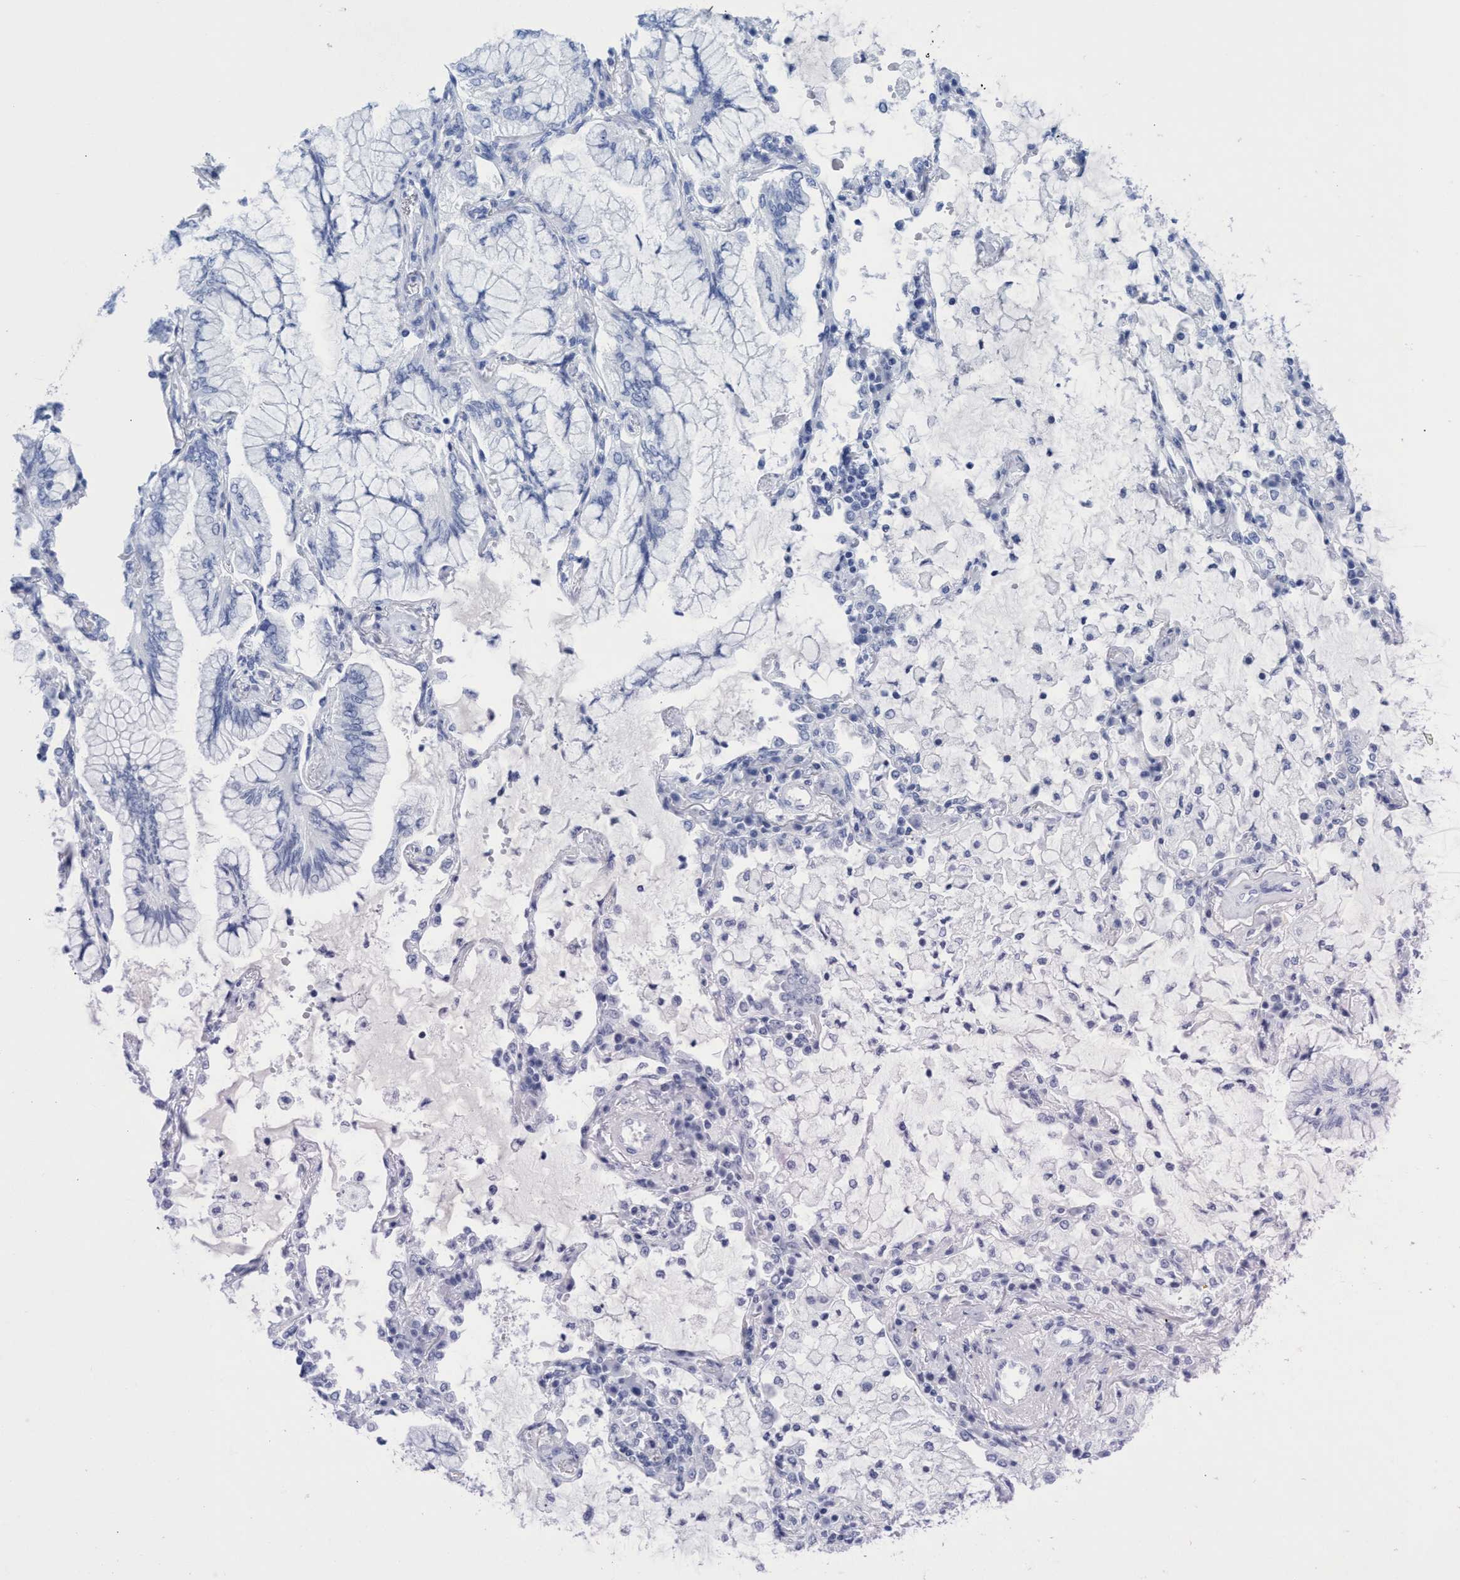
{"staining": {"intensity": "negative", "quantity": "none", "location": "none"}, "tissue": "lung cancer", "cell_type": "Tumor cells", "image_type": "cancer", "snomed": [{"axis": "morphology", "description": "Adenocarcinoma, NOS"}, {"axis": "topography", "description": "Lung"}], "caption": "IHC image of human lung cancer (adenocarcinoma) stained for a protein (brown), which shows no positivity in tumor cells. Brightfield microscopy of immunohistochemistry (IHC) stained with DAB (brown) and hematoxylin (blue), captured at high magnification.", "gene": "INSL6", "patient": {"sex": "female", "age": 70}}